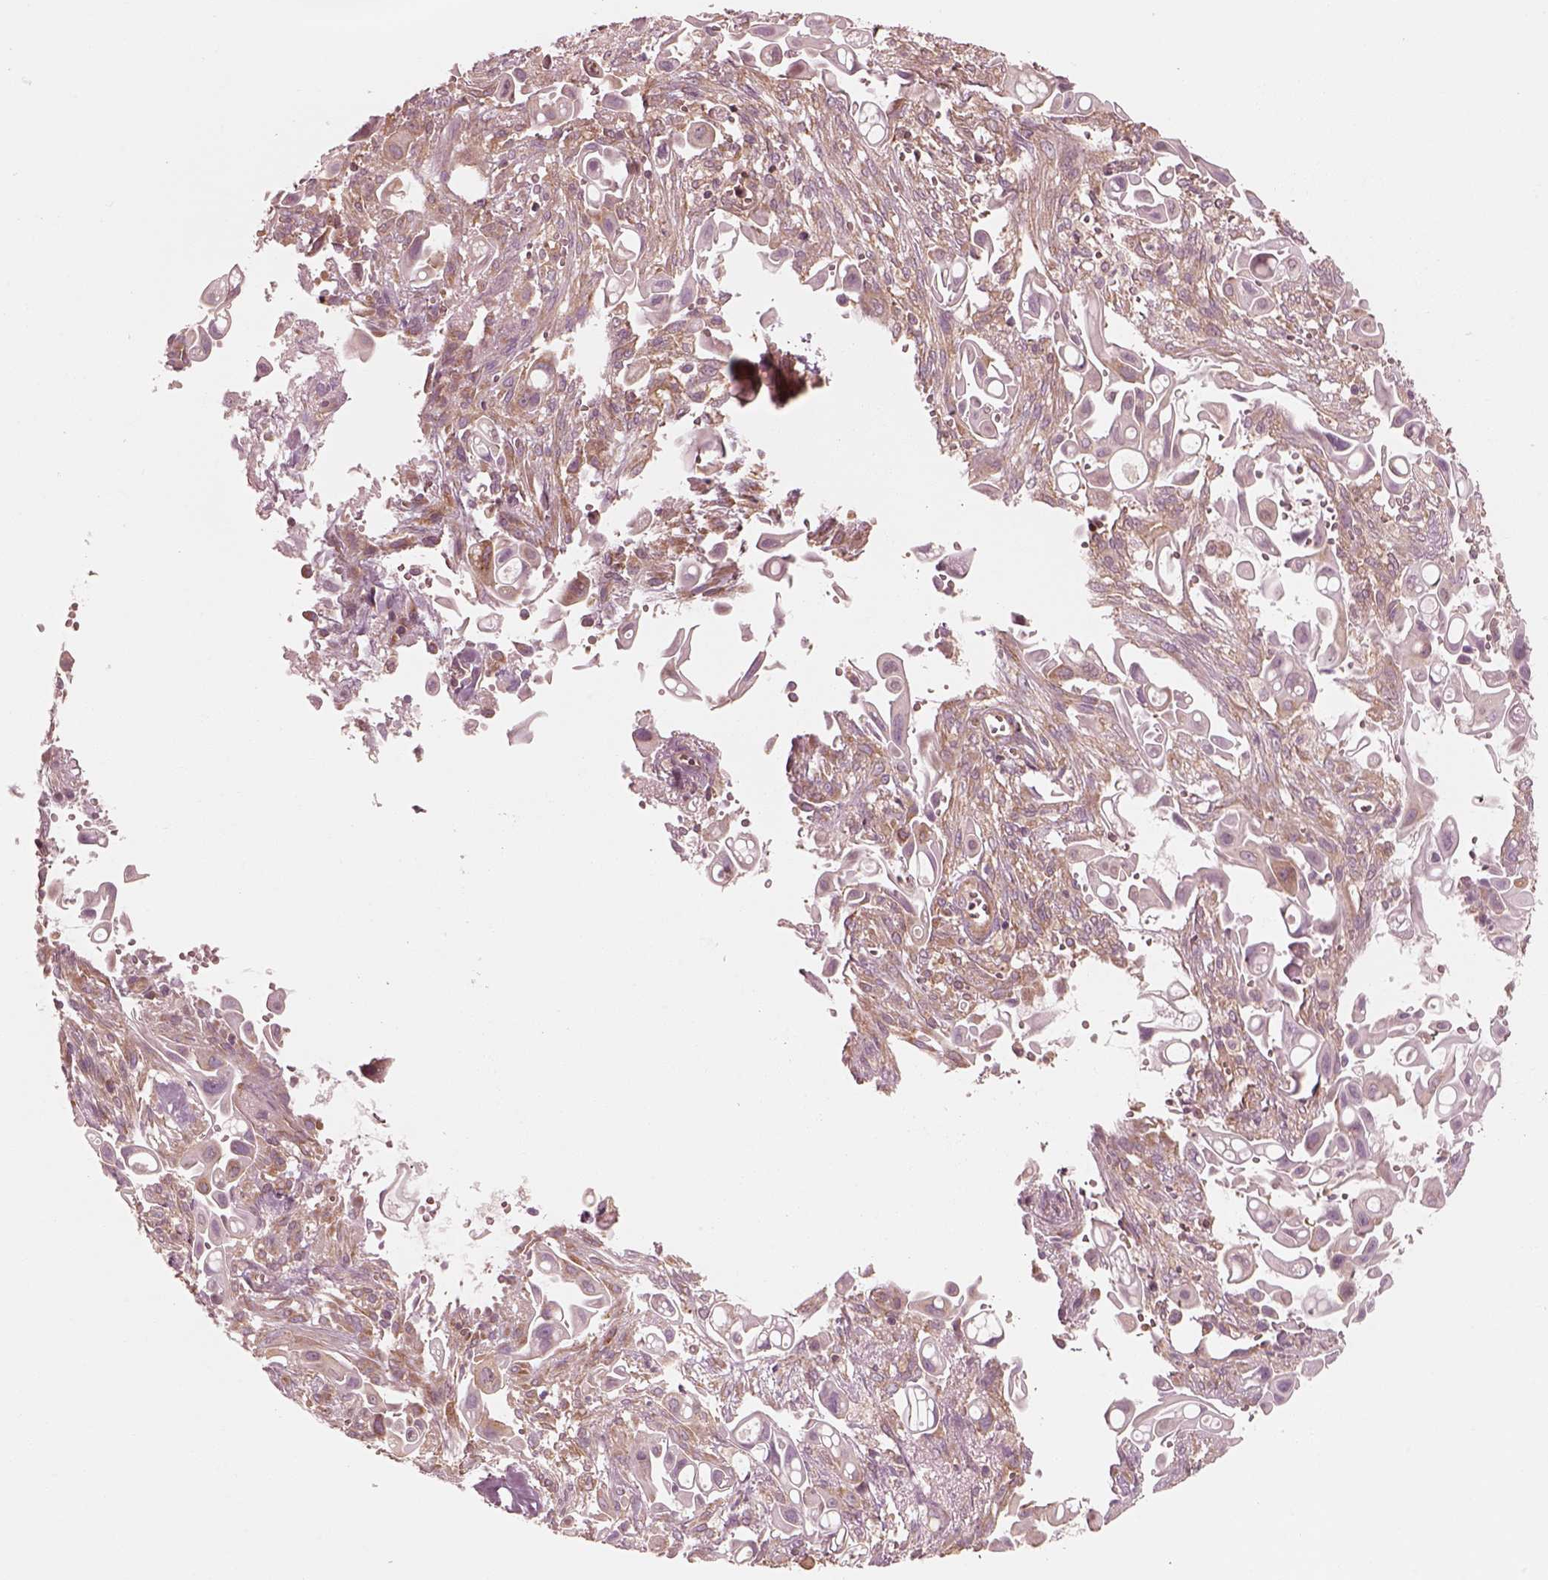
{"staining": {"intensity": "moderate", "quantity": ">75%", "location": "cytoplasmic/membranous"}, "tissue": "pancreatic cancer", "cell_type": "Tumor cells", "image_type": "cancer", "snomed": [{"axis": "morphology", "description": "Adenocarcinoma, NOS"}, {"axis": "topography", "description": "Pancreas"}], "caption": "Immunohistochemistry (IHC) histopathology image of pancreatic adenocarcinoma stained for a protein (brown), which demonstrates medium levels of moderate cytoplasmic/membranous expression in approximately >75% of tumor cells.", "gene": "CNOT2", "patient": {"sex": "male", "age": 50}}